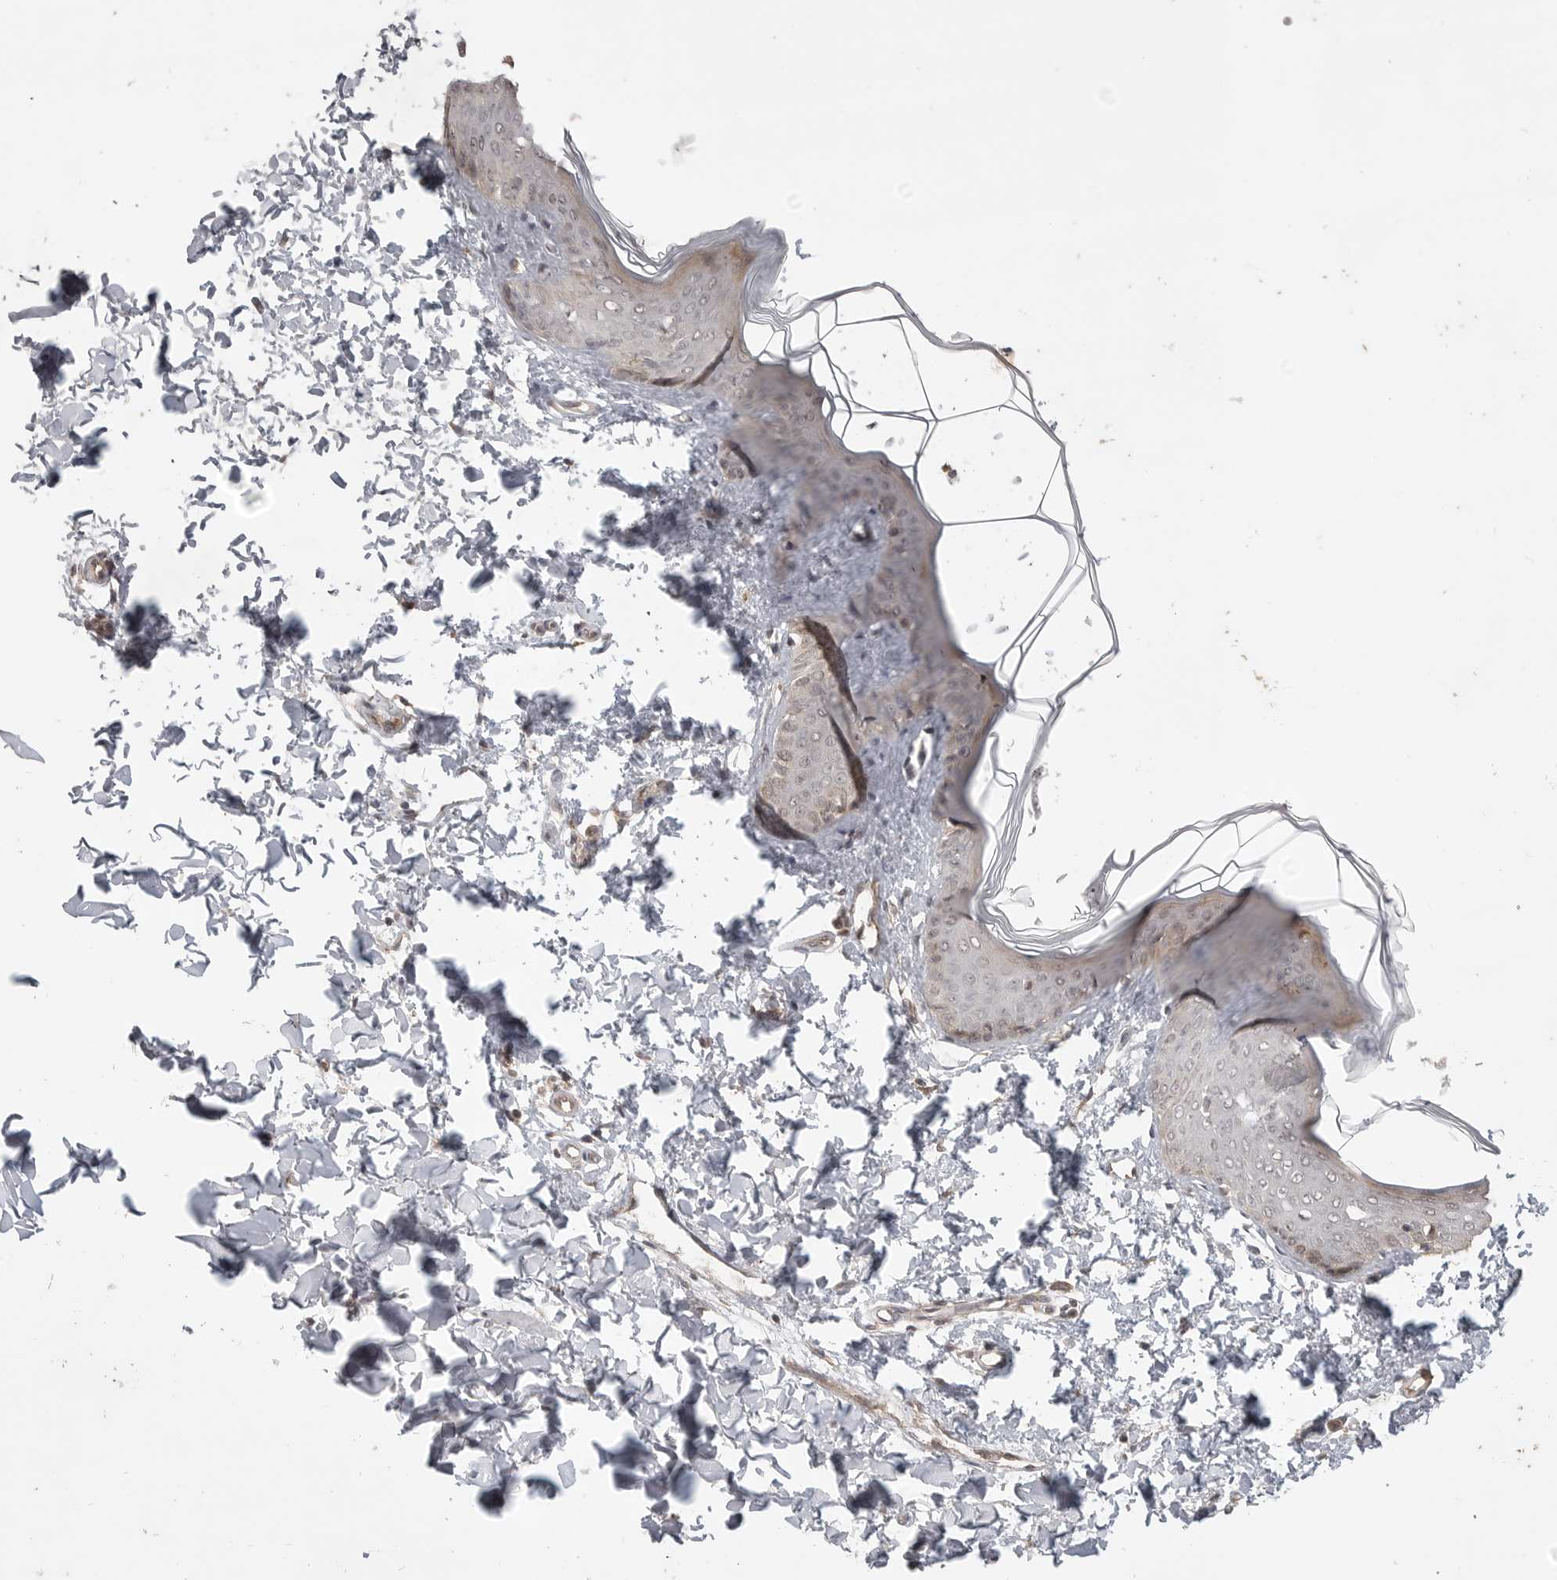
{"staining": {"intensity": "moderate", "quantity": "25%-75%", "location": "cytoplasmic/membranous"}, "tissue": "skin", "cell_type": "Fibroblasts", "image_type": "normal", "snomed": [{"axis": "morphology", "description": "Normal tissue, NOS"}, {"axis": "topography", "description": "Skin"}], "caption": "Protein analysis of benign skin reveals moderate cytoplasmic/membranous positivity in approximately 25%-75% of fibroblasts. (DAB (3,3'-diaminobenzidine) IHC with brightfield microscopy, high magnification).", "gene": "ZNF232", "patient": {"sex": "female", "age": 17}}